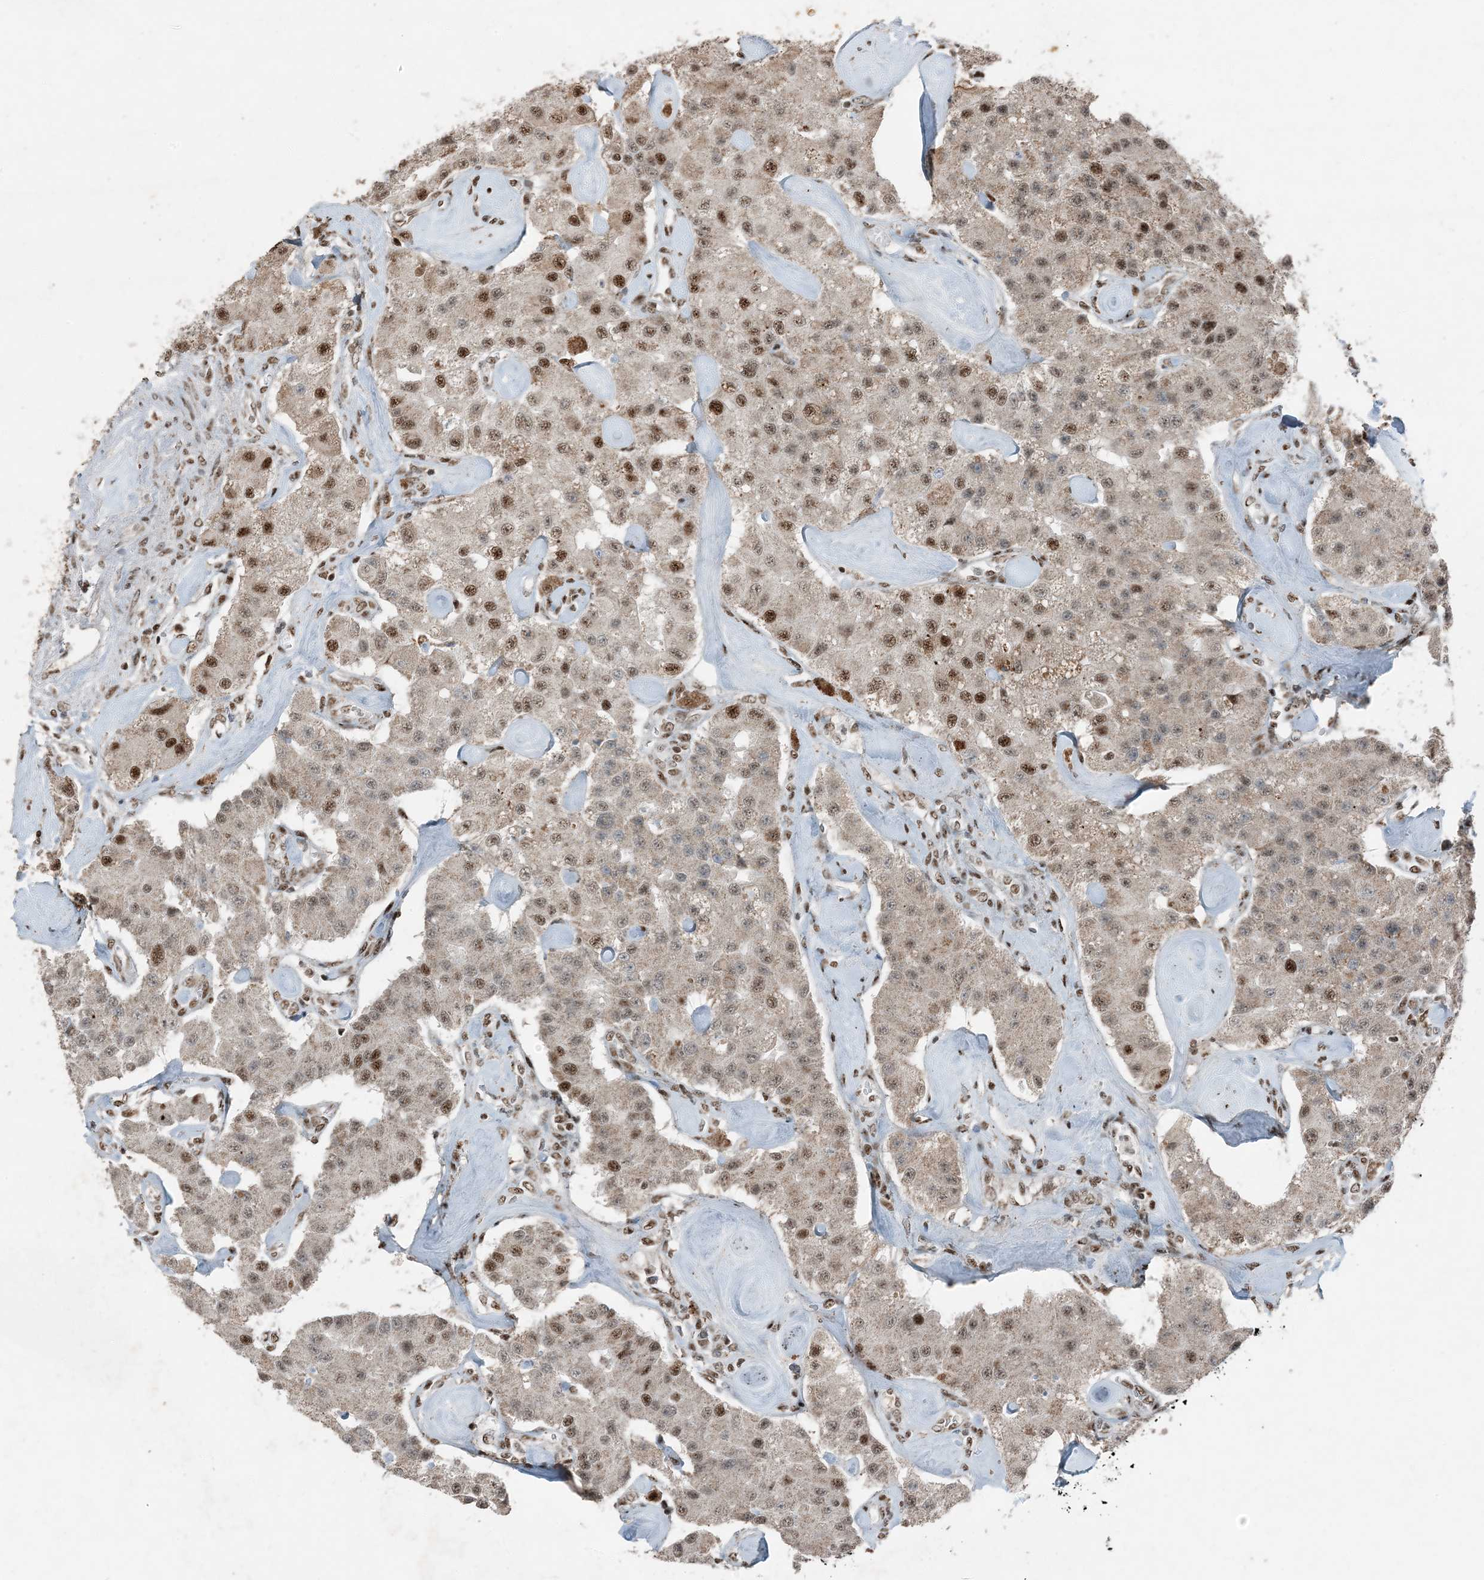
{"staining": {"intensity": "moderate", "quantity": ">75%", "location": "nuclear"}, "tissue": "carcinoid", "cell_type": "Tumor cells", "image_type": "cancer", "snomed": [{"axis": "morphology", "description": "Carcinoid, malignant, NOS"}, {"axis": "topography", "description": "Pancreas"}], "caption": "Tumor cells show moderate nuclear expression in about >75% of cells in carcinoid (malignant).", "gene": "TADA2B", "patient": {"sex": "male", "age": 41}}